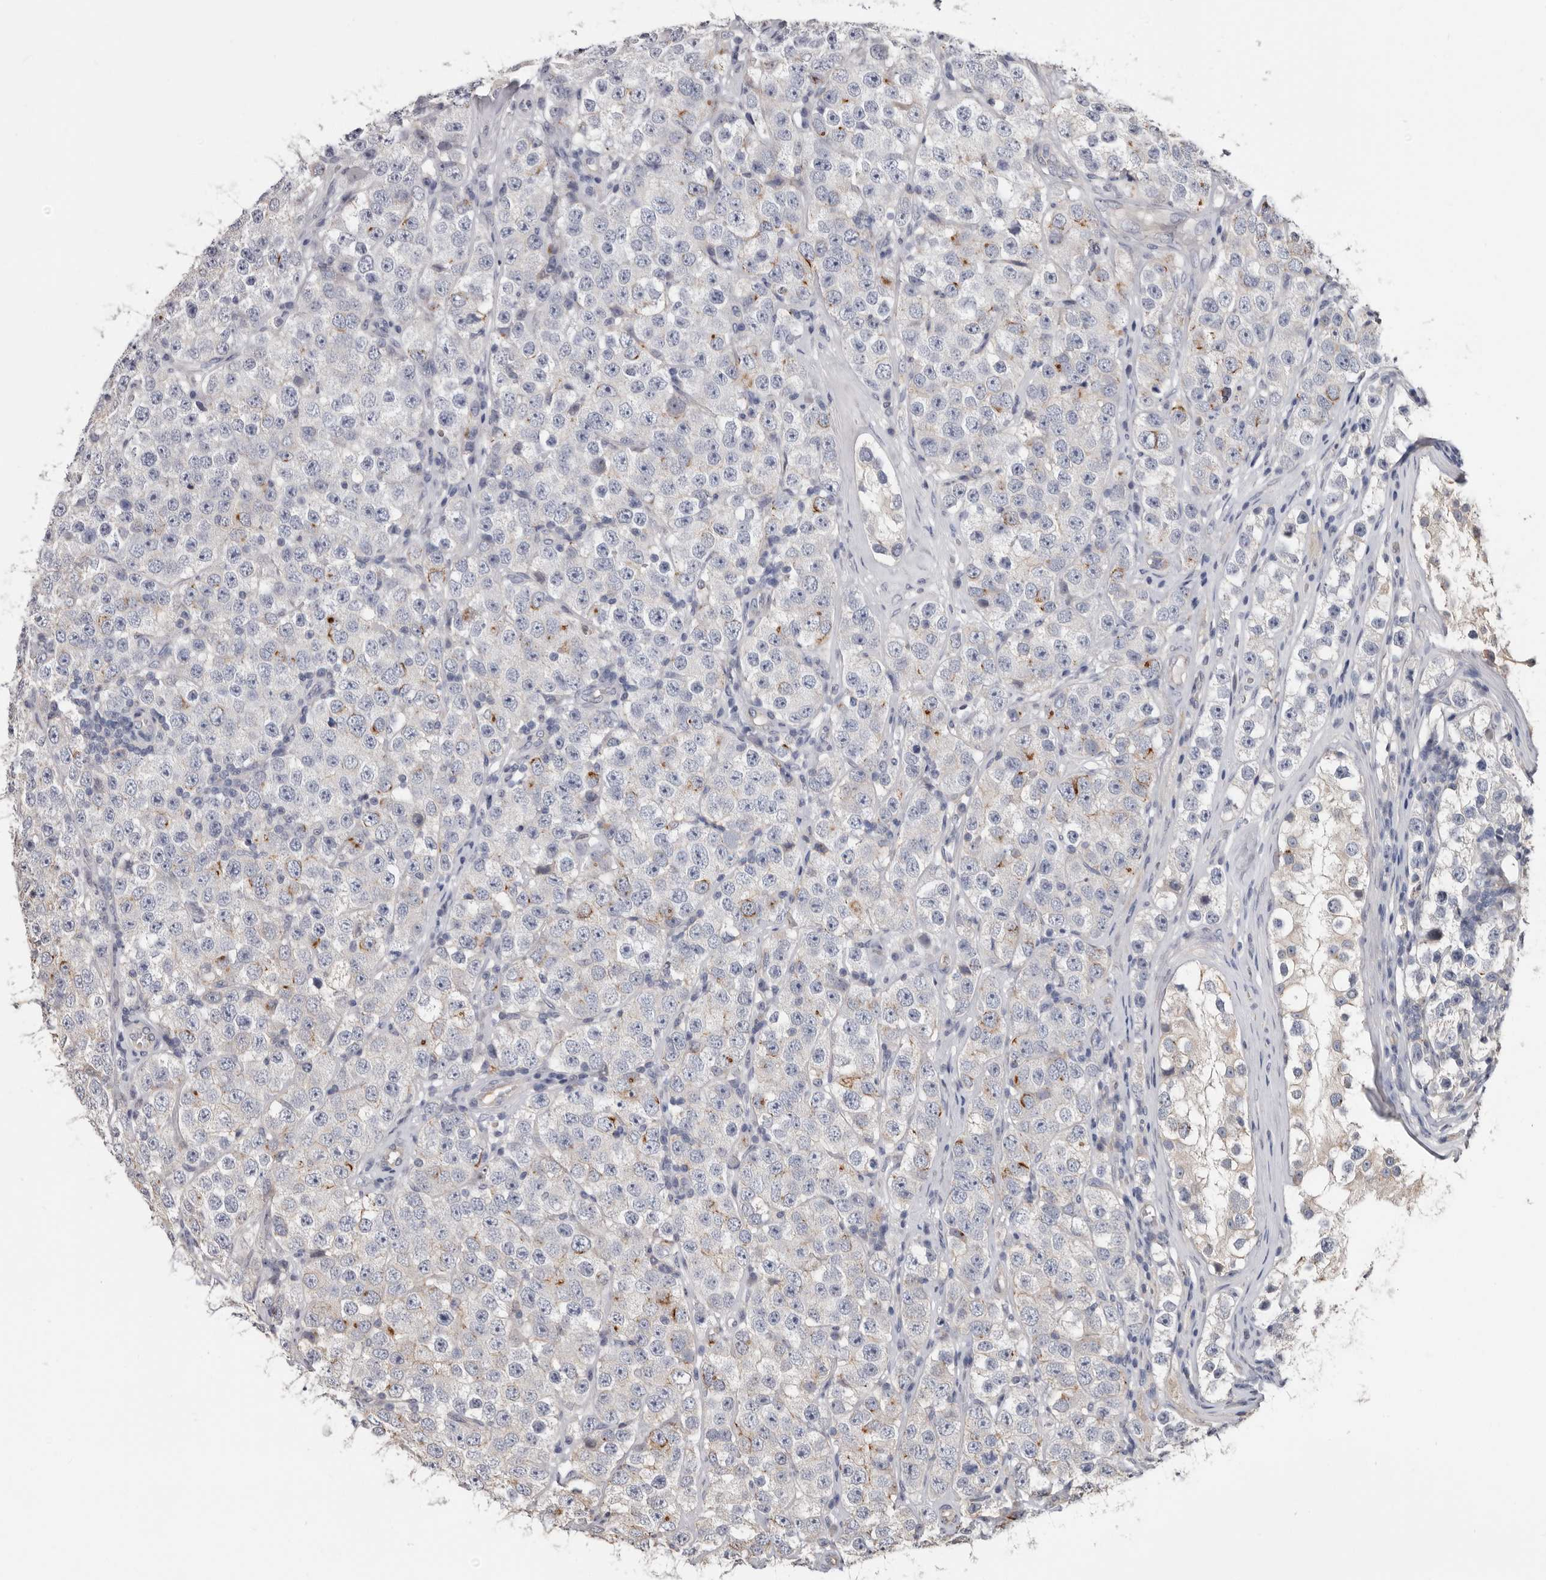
{"staining": {"intensity": "negative", "quantity": "none", "location": "none"}, "tissue": "testis cancer", "cell_type": "Tumor cells", "image_type": "cancer", "snomed": [{"axis": "morphology", "description": "Seminoma, NOS"}, {"axis": "morphology", "description": "Carcinoma, Embryonal, NOS"}, {"axis": "topography", "description": "Testis"}], "caption": "The photomicrograph reveals no staining of tumor cells in testis cancer.", "gene": "MRPL18", "patient": {"sex": "male", "age": 28}}